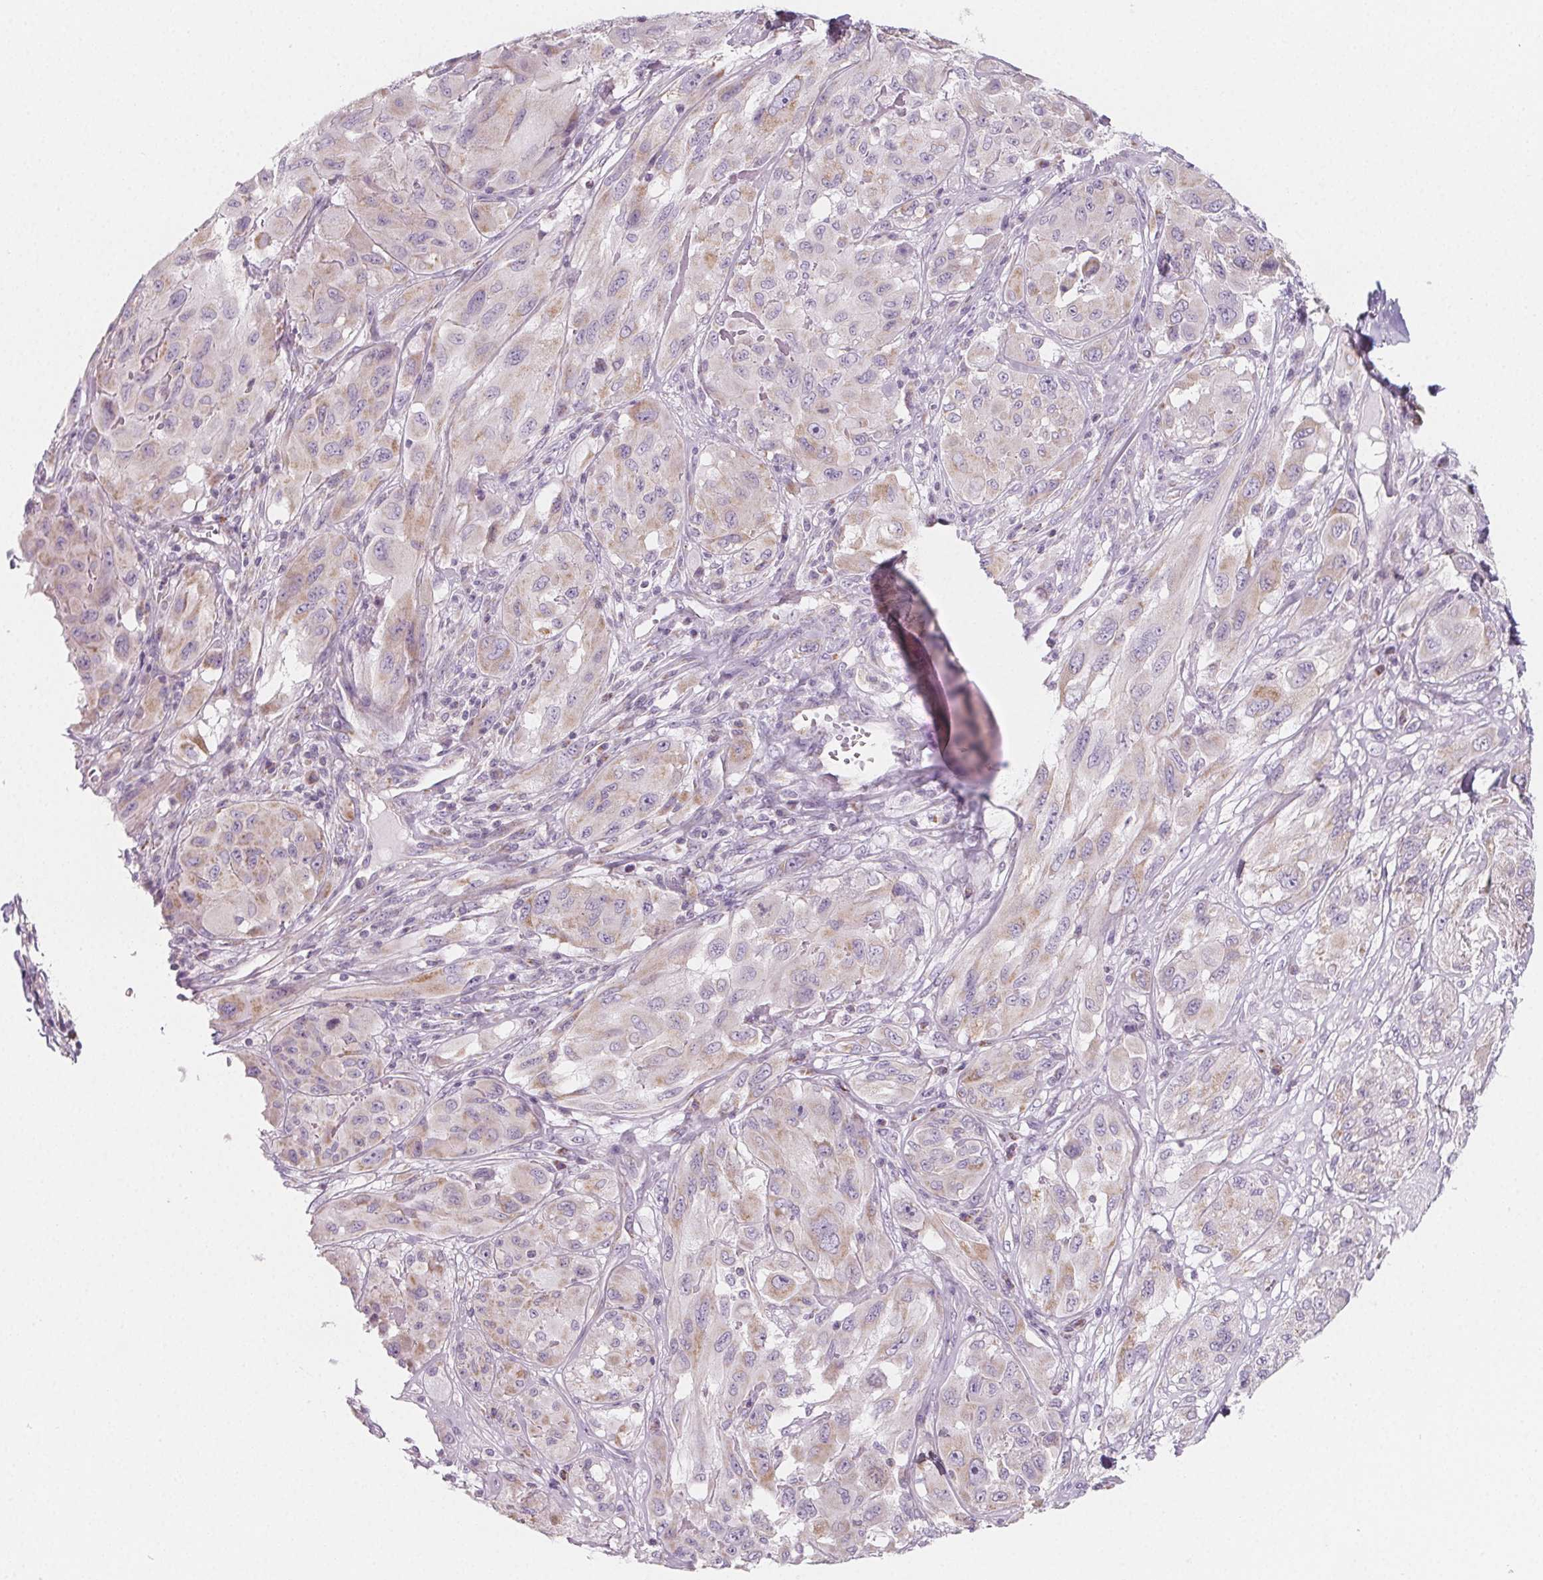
{"staining": {"intensity": "weak", "quantity": "25%-75%", "location": "cytoplasmic/membranous"}, "tissue": "melanoma", "cell_type": "Tumor cells", "image_type": "cancer", "snomed": [{"axis": "morphology", "description": "Malignant melanoma, NOS"}, {"axis": "topography", "description": "Skin"}], "caption": "A high-resolution histopathology image shows immunohistochemistry staining of melanoma, which demonstrates weak cytoplasmic/membranous expression in approximately 25%-75% of tumor cells.", "gene": "IL17C", "patient": {"sex": "female", "age": 91}}